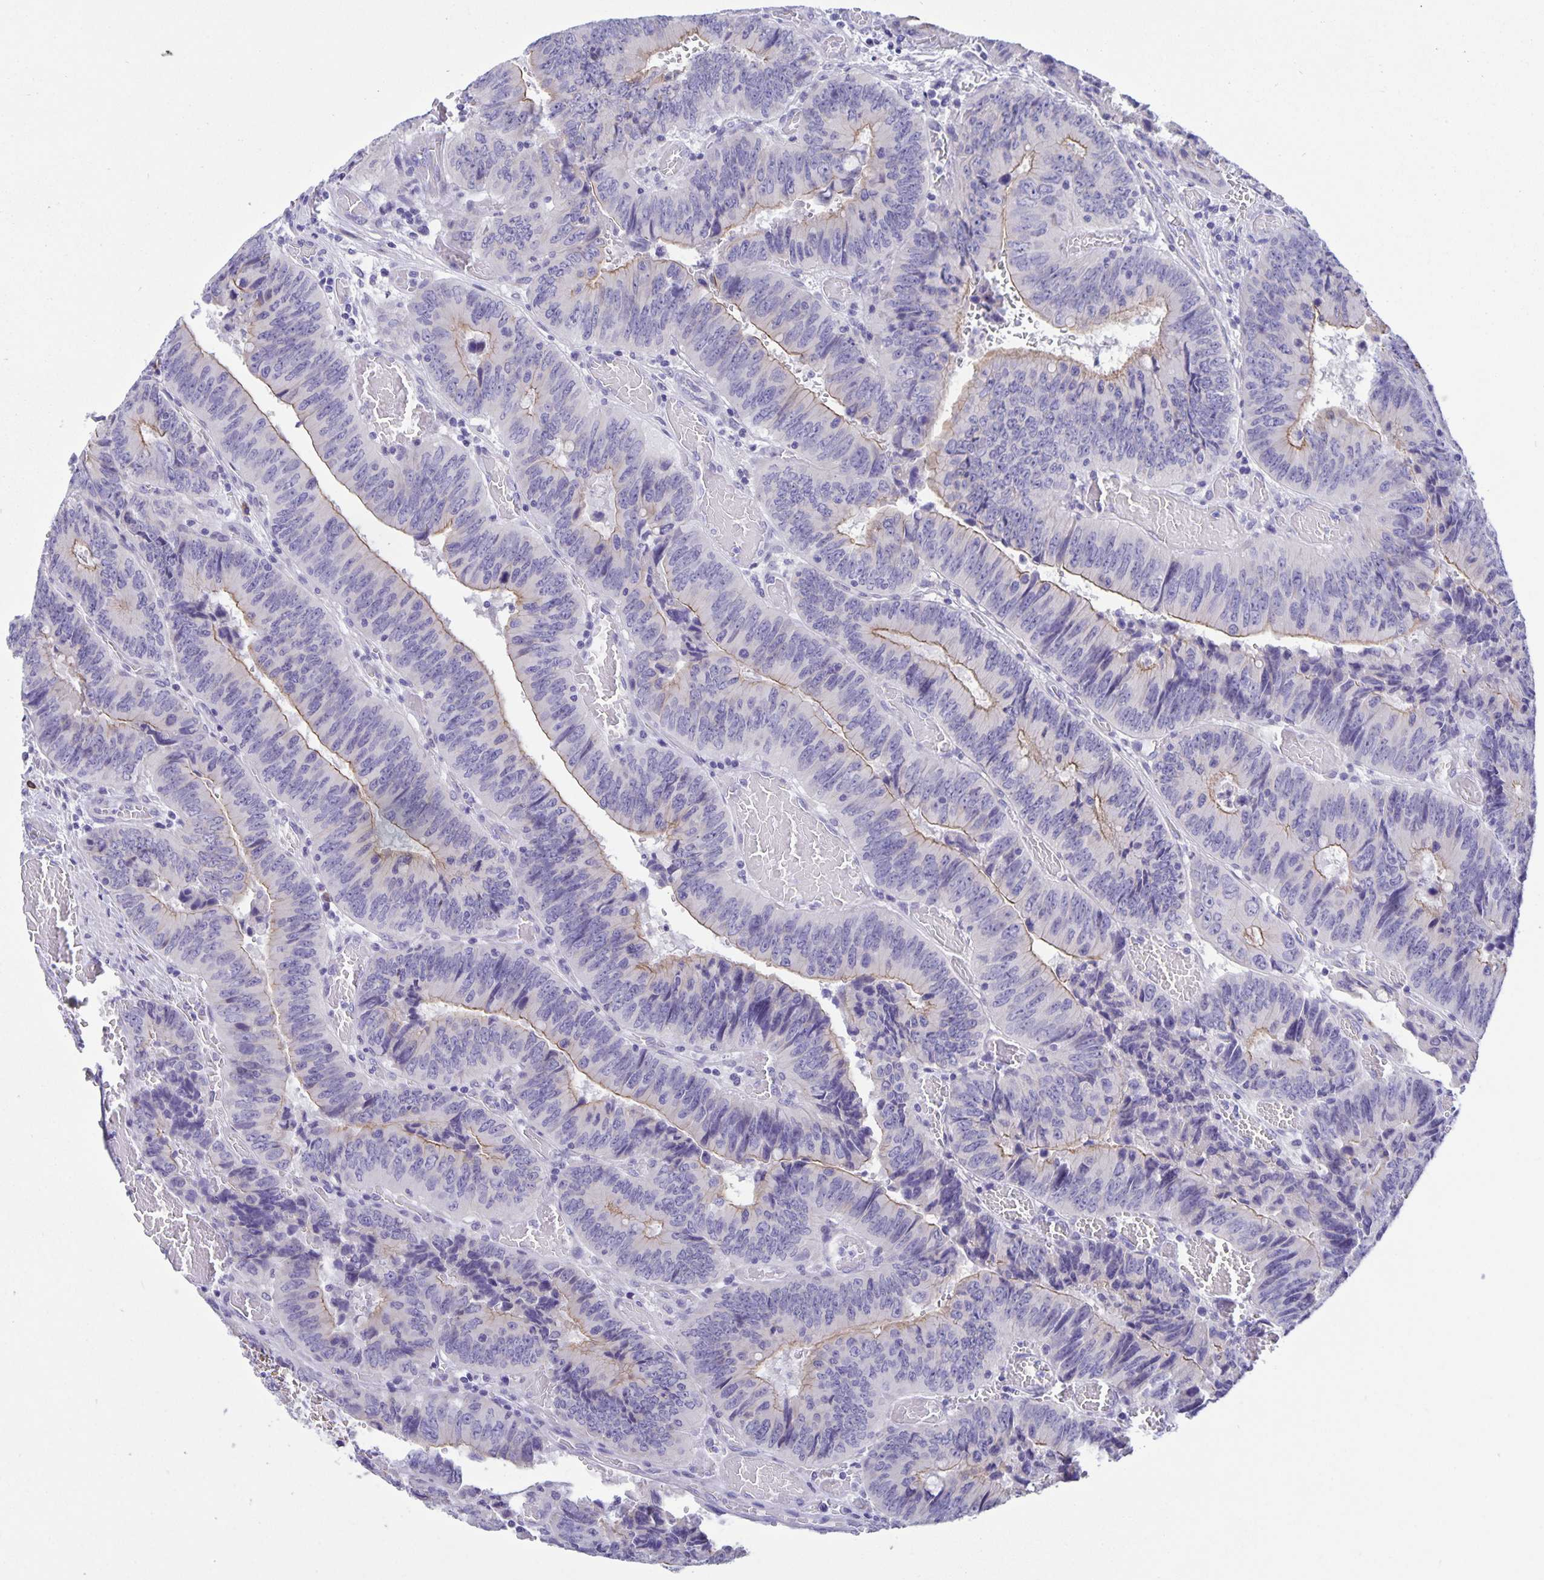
{"staining": {"intensity": "weak", "quantity": "<25%", "location": "cytoplasmic/membranous"}, "tissue": "colorectal cancer", "cell_type": "Tumor cells", "image_type": "cancer", "snomed": [{"axis": "morphology", "description": "Adenocarcinoma, NOS"}, {"axis": "topography", "description": "Colon"}], "caption": "Colorectal adenocarcinoma was stained to show a protein in brown. There is no significant positivity in tumor cells.", "gene": "ERMN", "patient": {"sex": "female", "age": 84}}